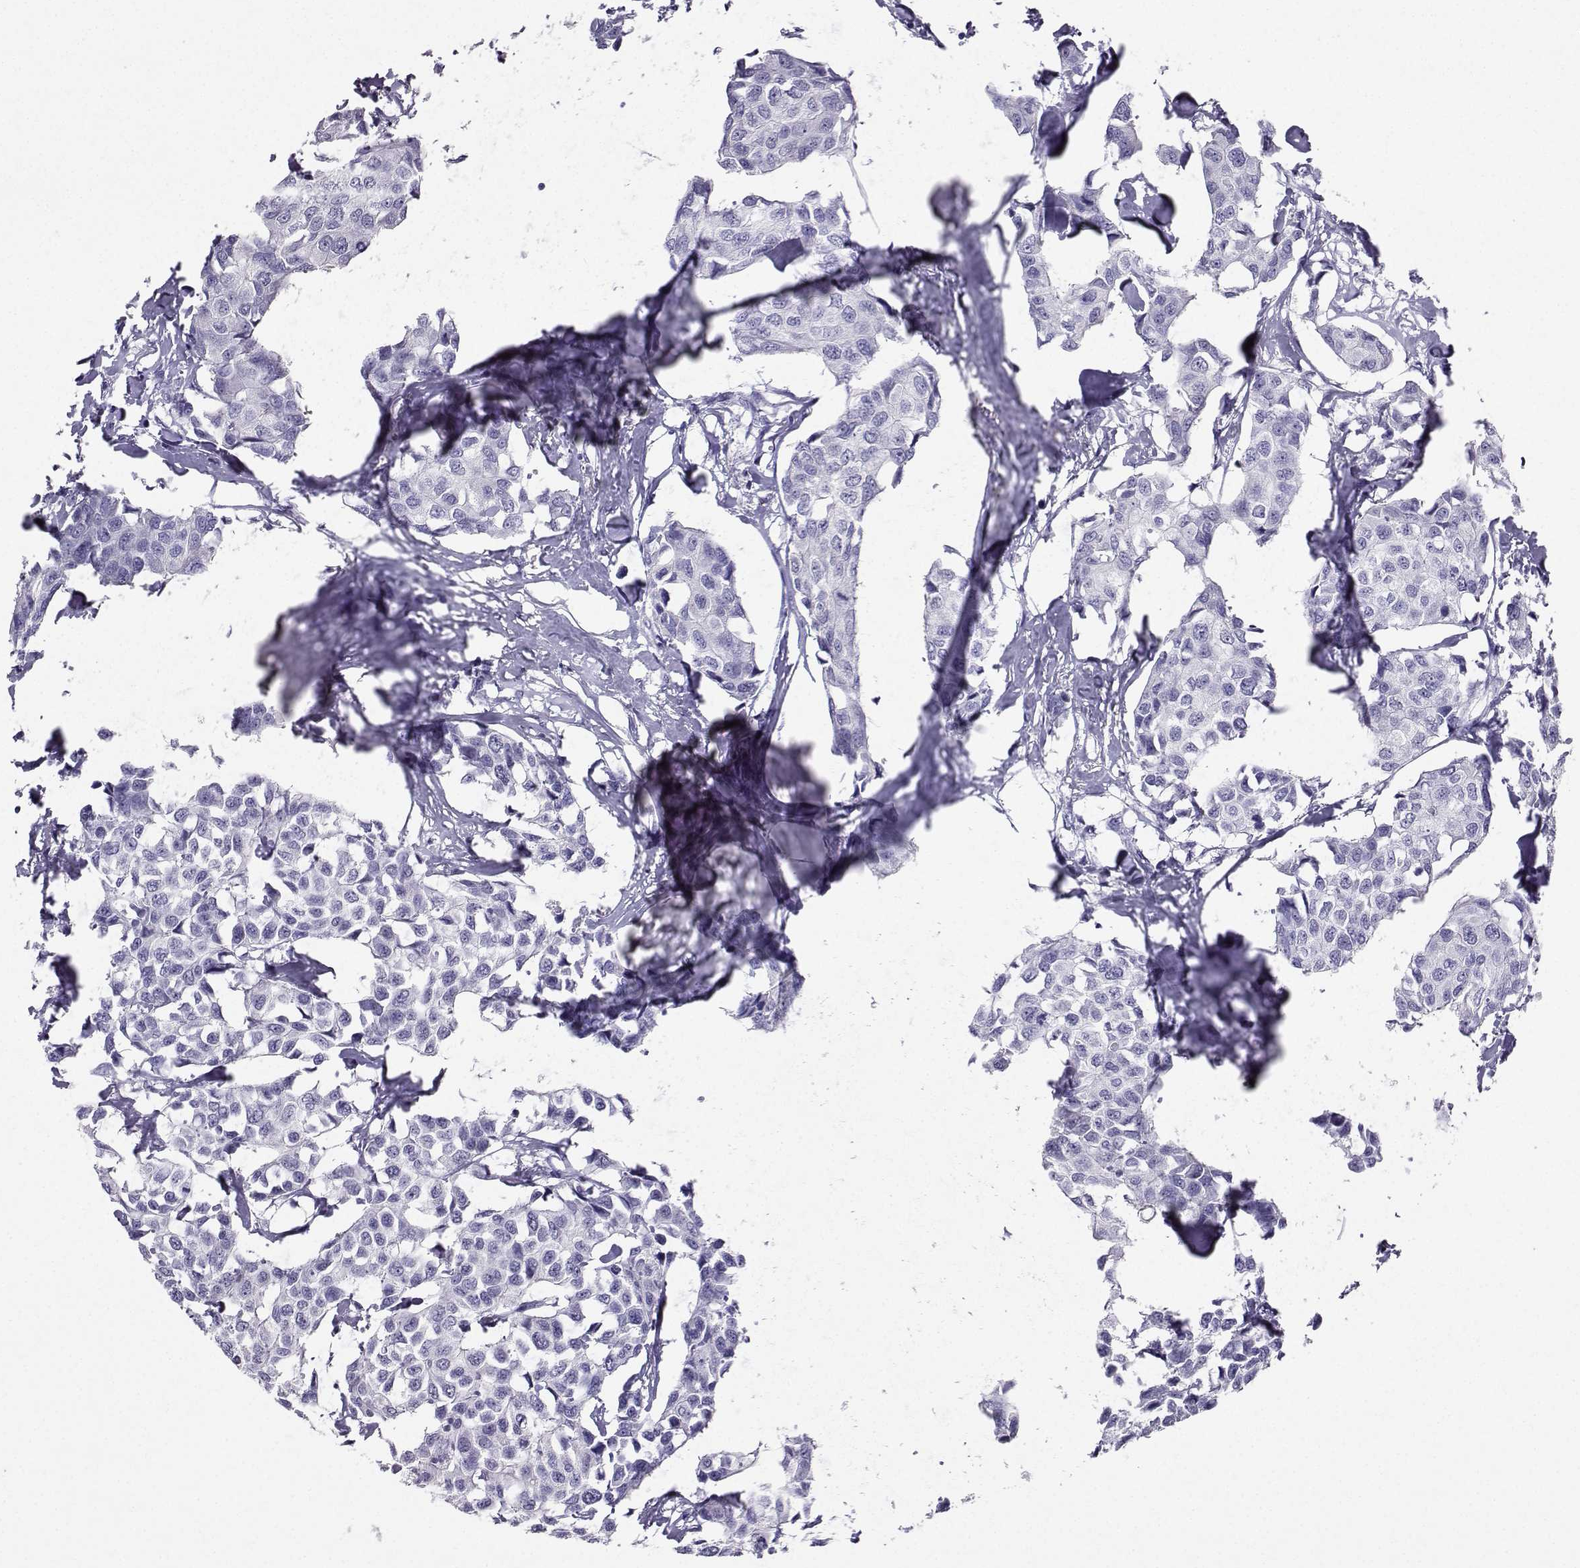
{"staining": {"intensity": "negative", "quantity": "none", "location": "none"}, "tissue": "breast cancer", "cell_type": "Tumor cells", "image_type": "cancer", "snomed": [{"axis": "morphology", "description": "Duct carcinoma"}, {"axis": "topography", "description": "Breast"}], "caption": "An IHC micrograph of breast infiltrating ductal carcinoma is shown. There is no staining in tumor cells of breast infiltrating ductal carcinoma.", "gene": "GRIK4", "patient": {"sex": "female", "age": 80}}